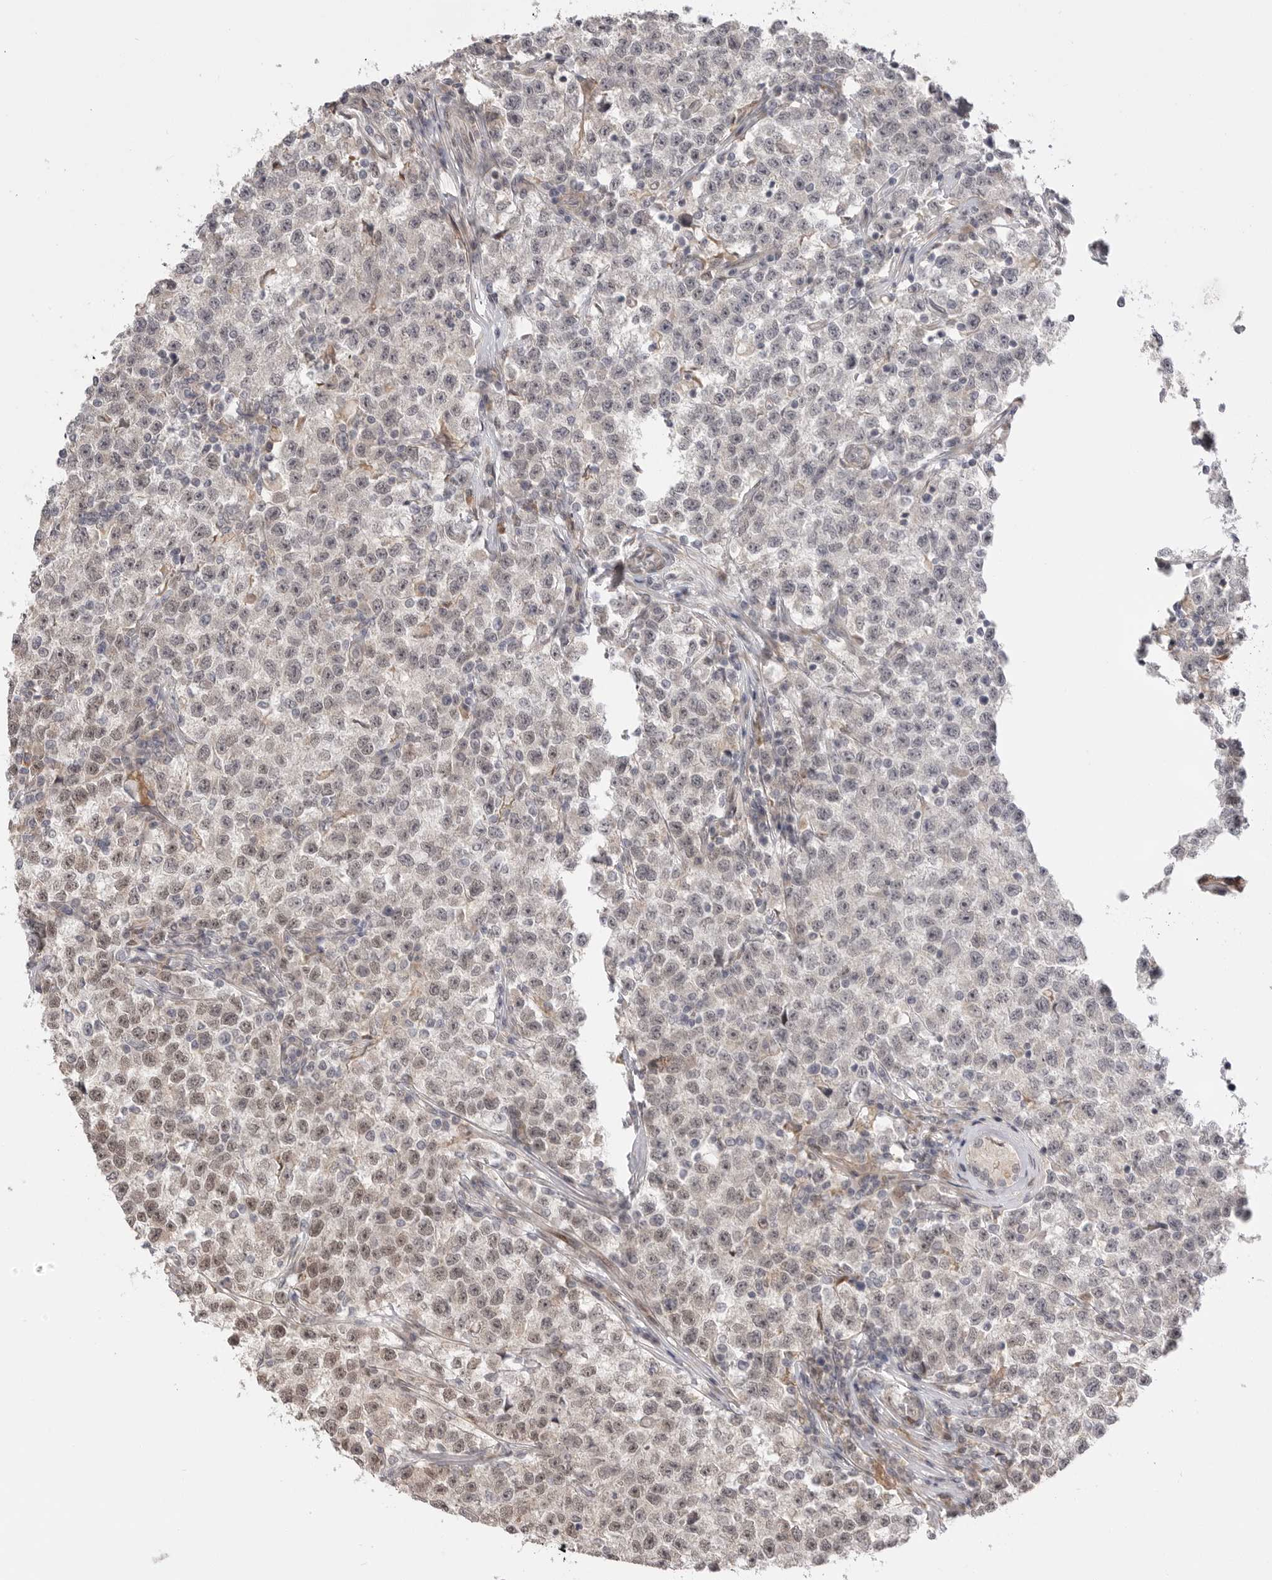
{"staining": {"intensity": "weak", "quantity": "25%-75%", "location": "nuclear"}, "tissue": "testis cancer", "cell_type": "Tumor cells", "image_type": "cancer", "snomed": [{"axis": "morphology", "description": "Seminoma, NOS"}, {"axis": "topography", "description": "Testis"}], "caption": "Immunohistochemical staining of seminoma (testis) shows low levels of weak nuclear protein expression in approximately 25%-75% of tumor cells.", "gene": "GGT6", "patient": {"sex": "male", "age": 22}}